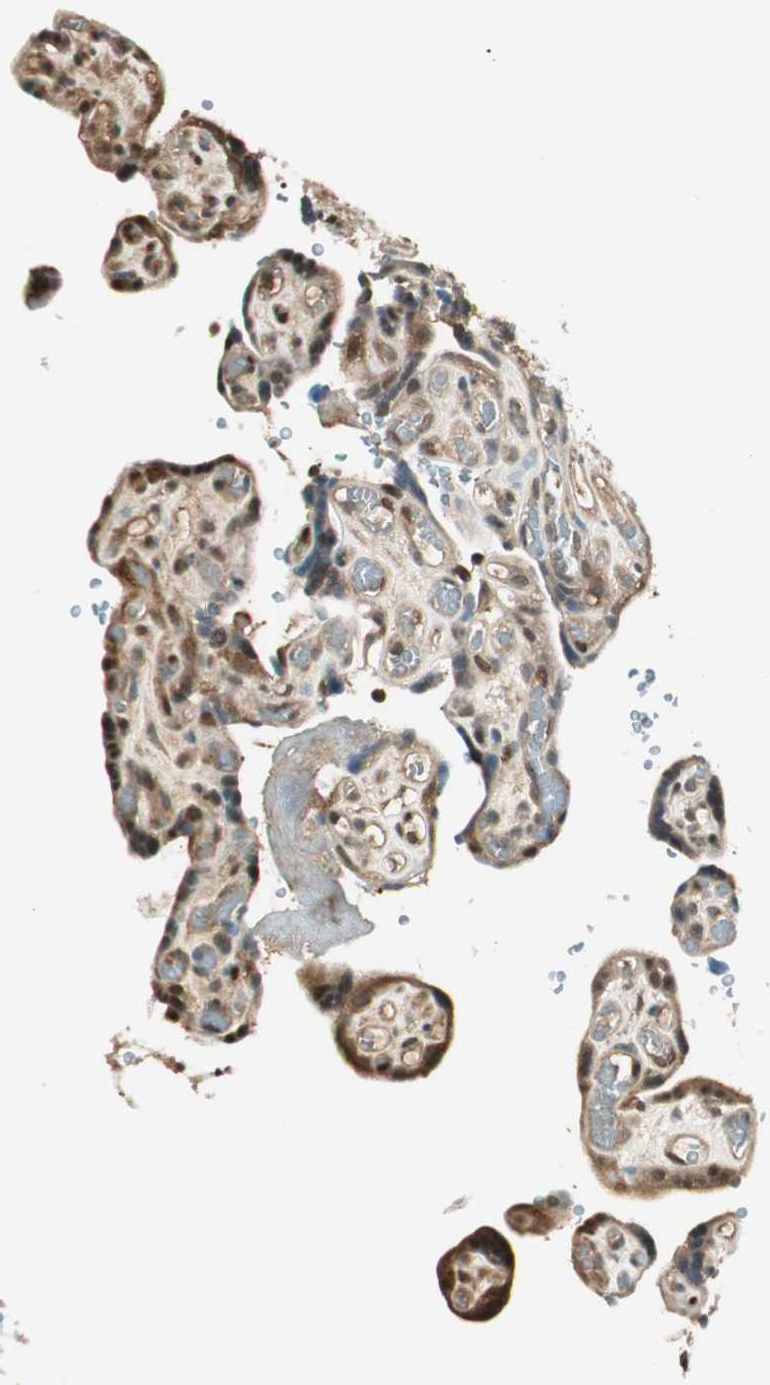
{"staining": {"intensity": "strong", "quantity": ">75%", "location": "cytoplasmic/membranous,nuclear"}, "tissue": "placenta", "cell_type": "Decidual cells", "image_type": "normal", "snomed": [{"axis": "morphology", "description": "Normal tissue, NOS"}, {"axis": "topography", "description": "Placenta"}], "caption": "Immunohistochemical staining of benign human placenta demonstrates strong cytoplasmic/membranous,nuclear protein positivity in about >75% of decidual cells. The protein is shown in brown color, while the nuclei are stained blue.", "gene": "ENSG00000268870", "patient": {"sex": "female", "age": 30}}